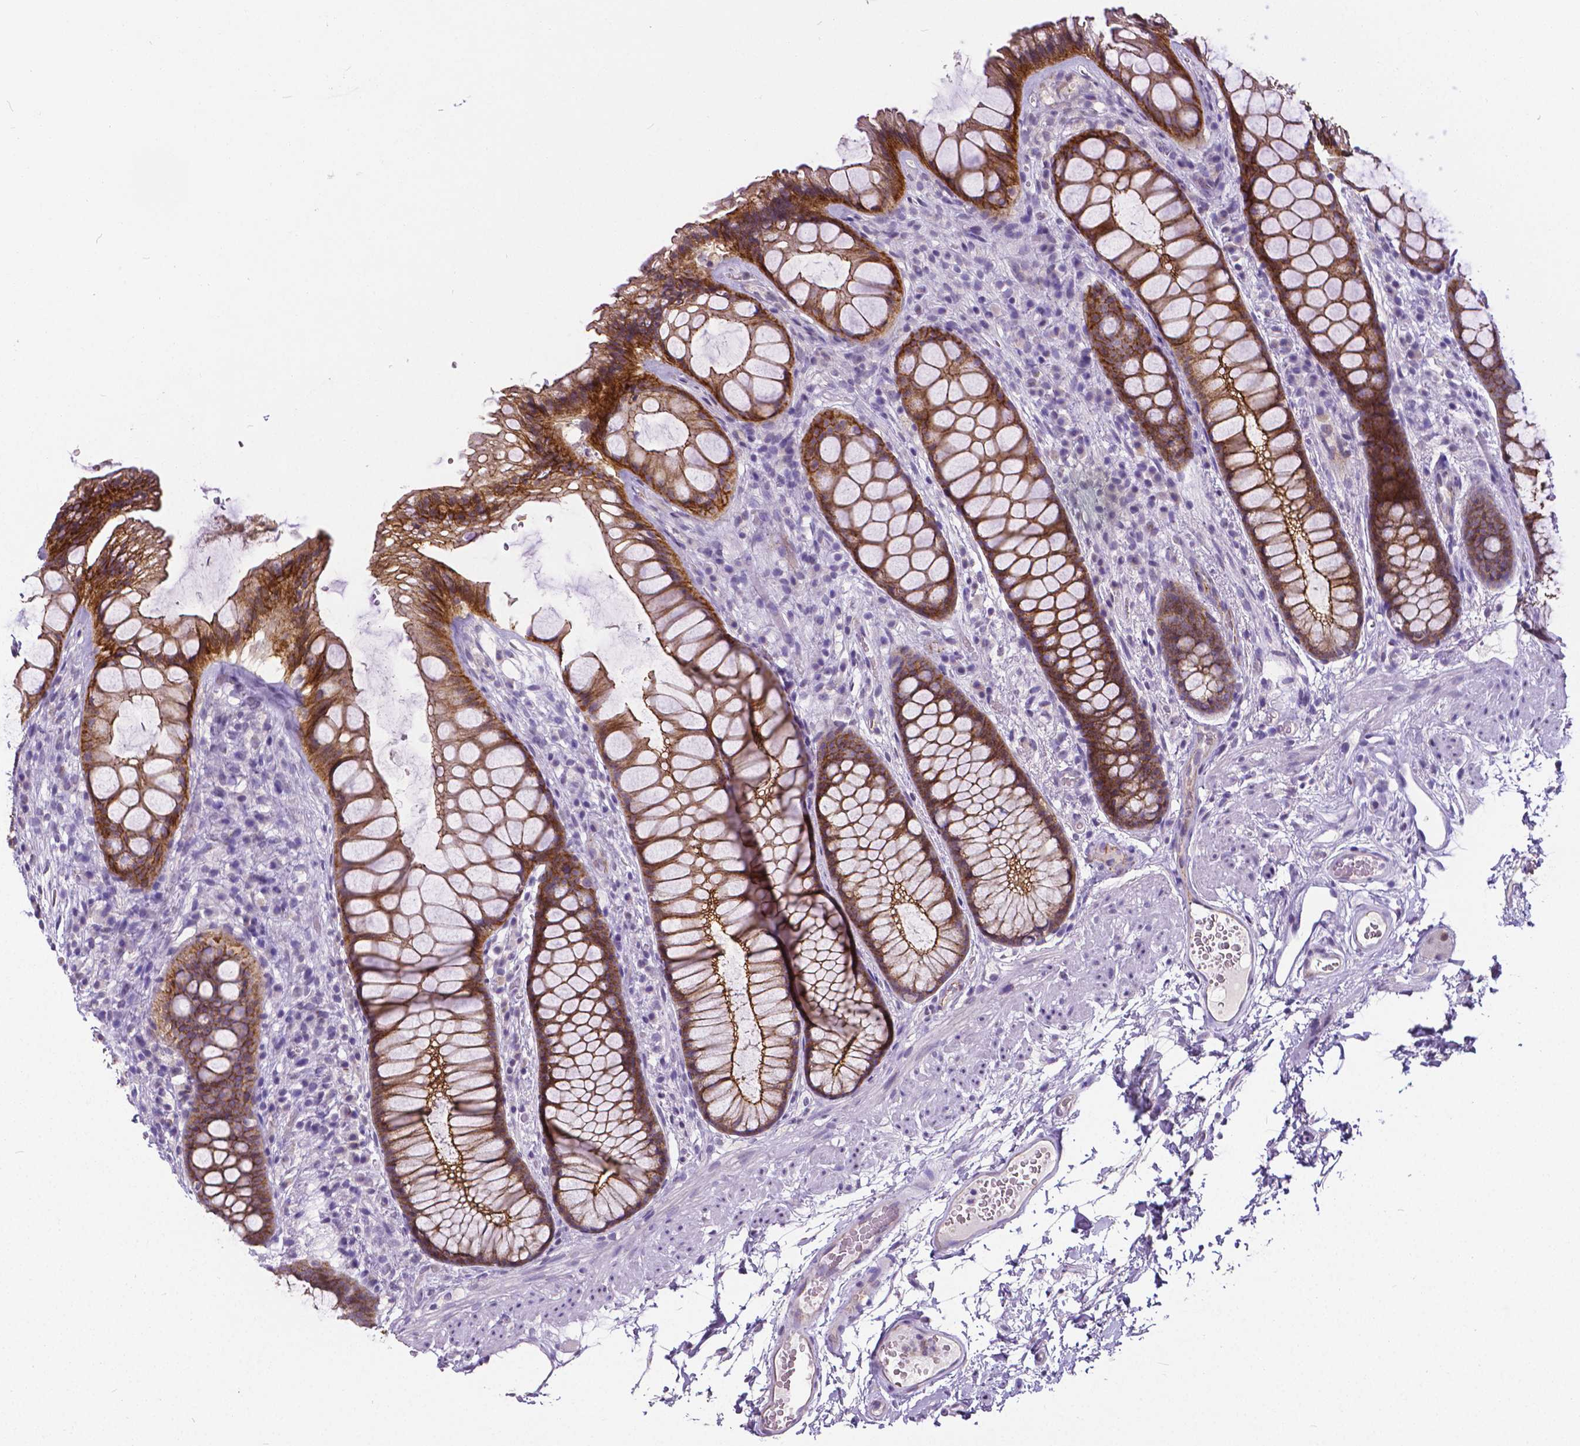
{"staining": {"intensity": "moderate", "quantity": ">75%", "location": "cytoplasmic/membranous"}, "tissue": "rectum", "cell_type": "Glandular cells", "image_type": "normal", "snomed": [{"axis": "morphology", "description": "Normal tissue, NOS"}, {"axis": "topography", "description": "Rectum"}], "caption": "Immunohistochemistry (IHC) (DAB) staining of unremarkable rectum shows moderate cytoplasmic/membranous protein expression in approximately >75% of glandular cells.", "gene": "OCLN", "patient": {"sex": "female", "age": 62}}